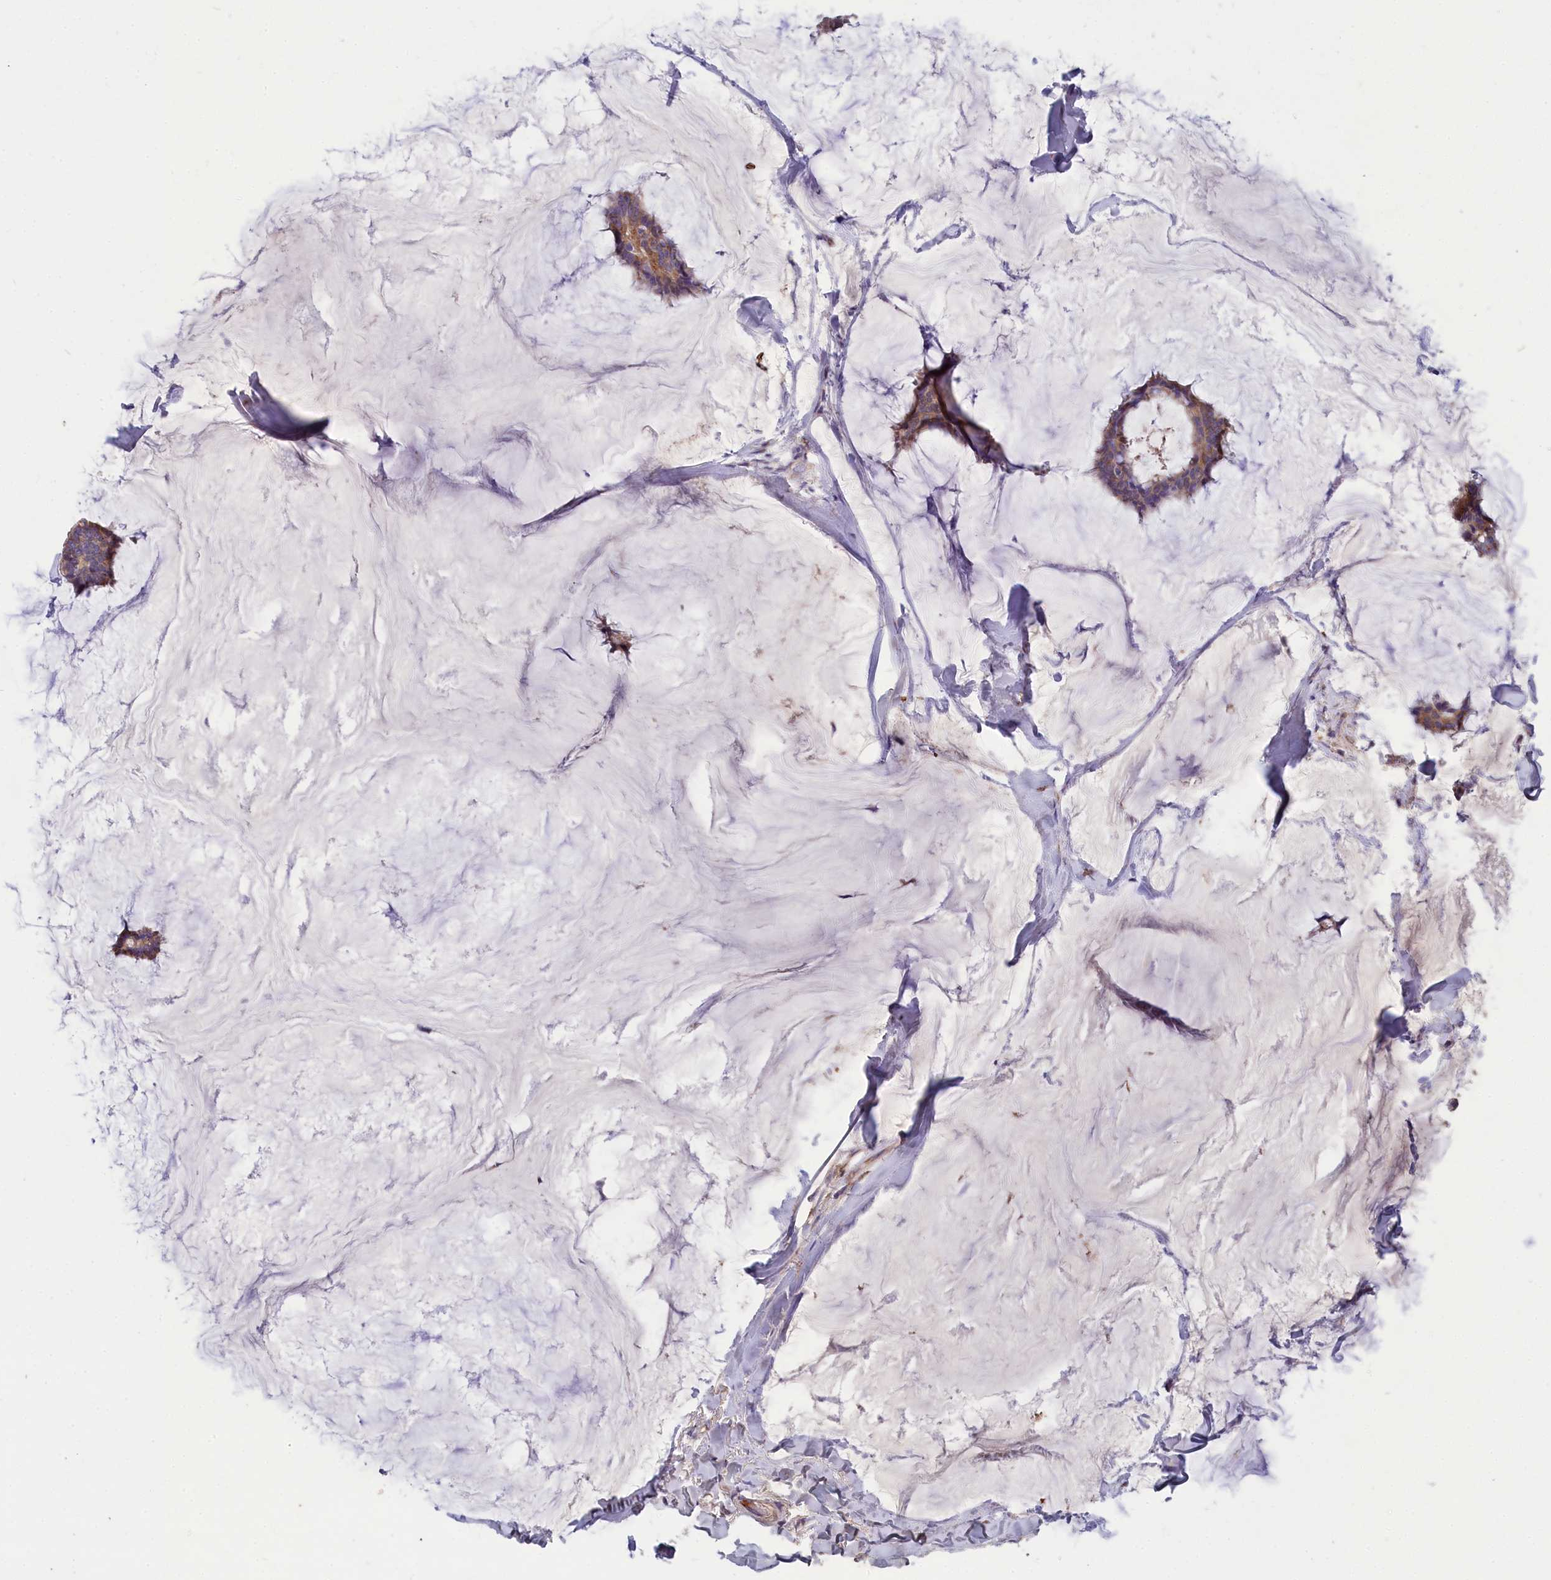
{"staining": {"intensity": "moderate", "quantity": ">75%", "location": "cytoplasmic/membranous"}, "tissue": "breast cancer", "cell_type": "Tumor cells", "image_type": "cancer", "snomed": [{"axis": "morphology", "description": "Duct carcinoma"}, {"axis": "topography", "description": "Breast"}], "caption": "An image showing moderate cytoplasmic/membranous positivity in approximately >75% of tumor cells in breast invasive ductal carcinoma, as visualized by brown immunohistochemical staining.", "gene": "TUBGCP4", "patient": {"sex": "female", "age": 93}}